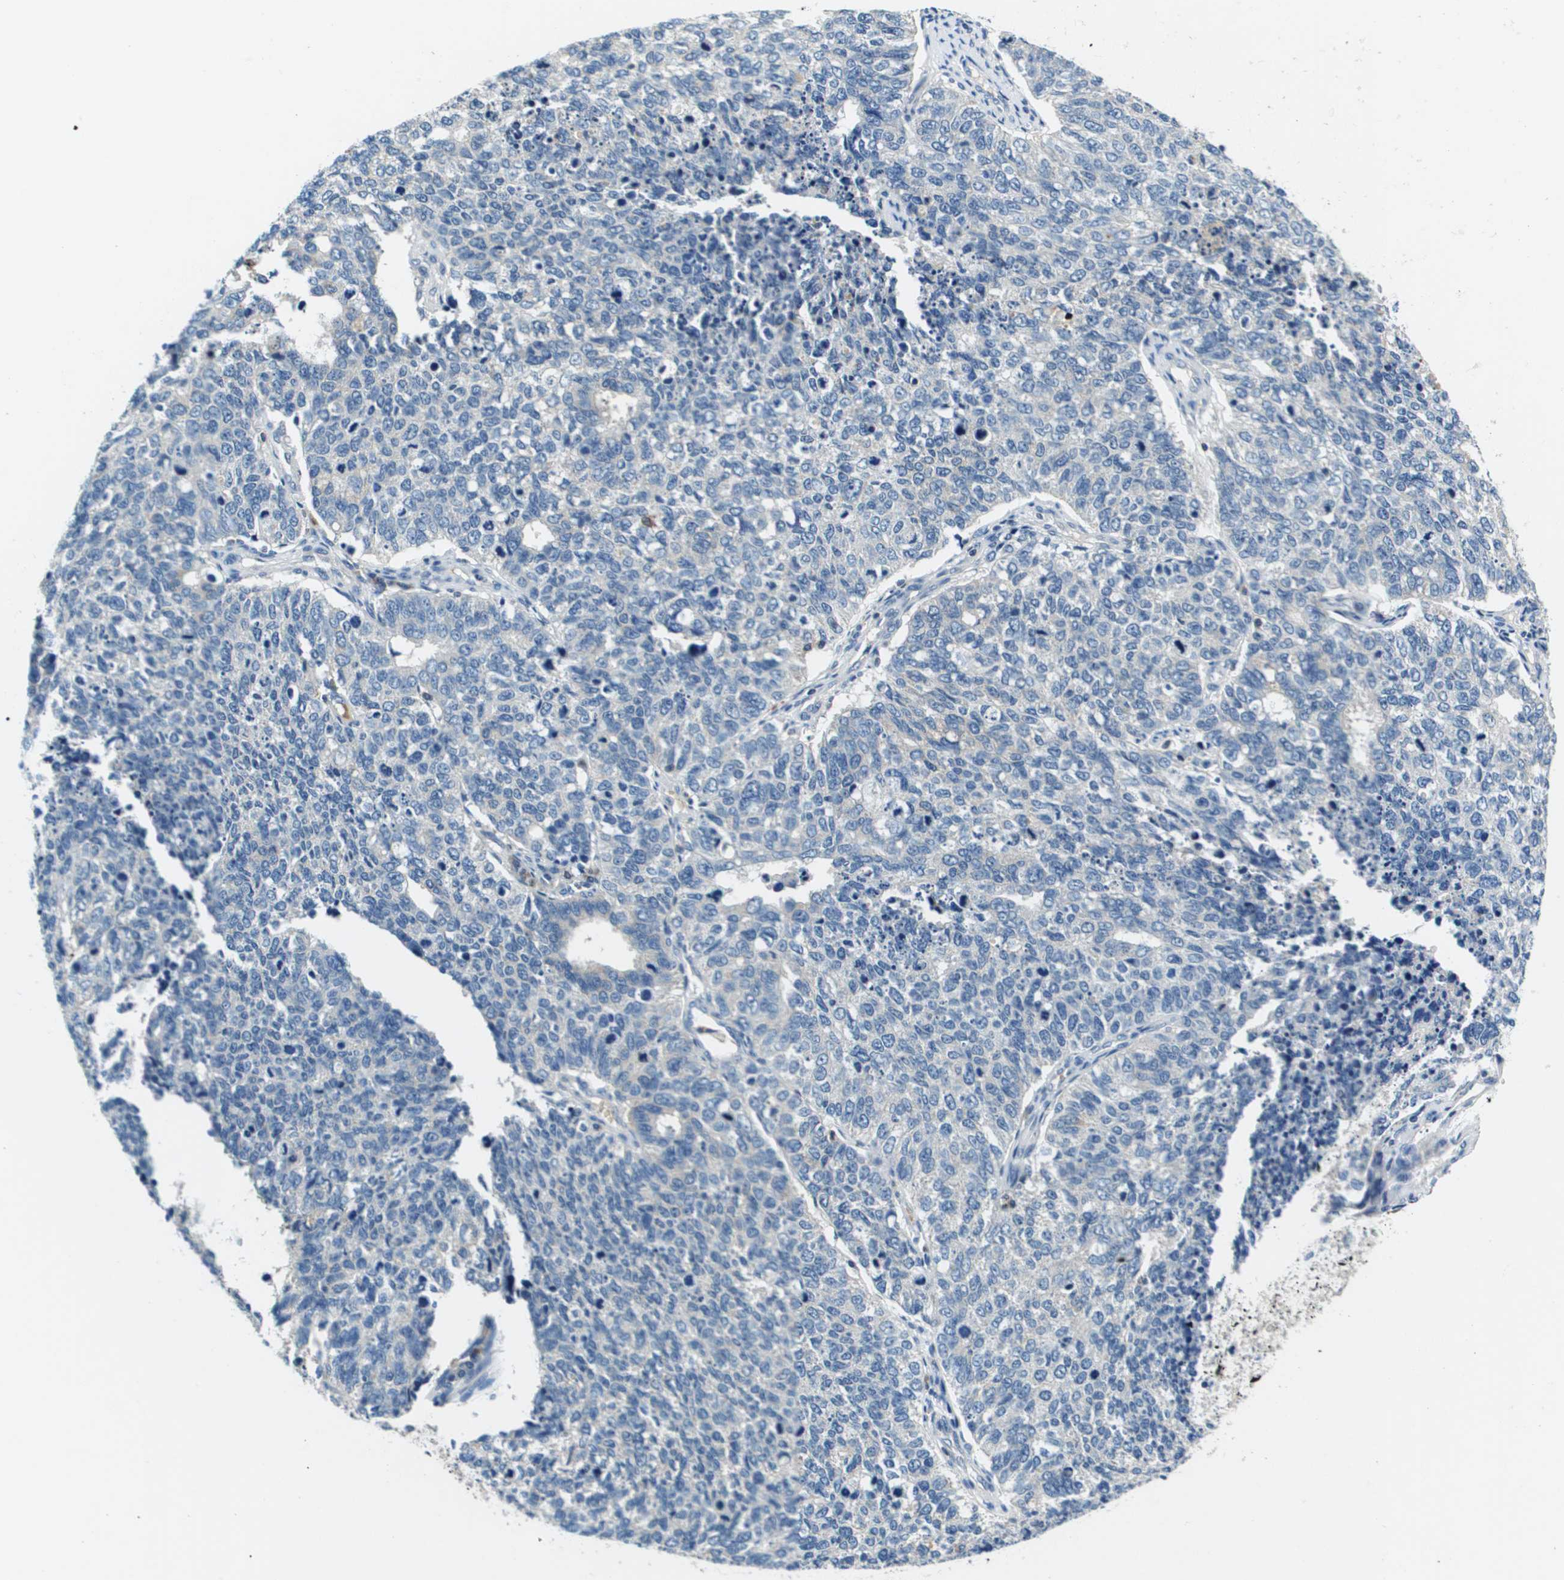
{"staining": {"intensity": "negative", "quantity": "none", "location": "none"}, "tissue": "cervical cancer", "cell_type": "Tumor cells", "image_type": "cancer", "snomed": [{"axis": "morphology", "description": "Squamous cell carcinoma, NOS"}, {"axis": "topography", "description": "Cervix"}], "caption": "The photomicrograph displays no staining of tumor cells in cervical squamous cell carcinoma.", "gene": "KCNQ5", "patient": {"sex": "female", "age": 63}}